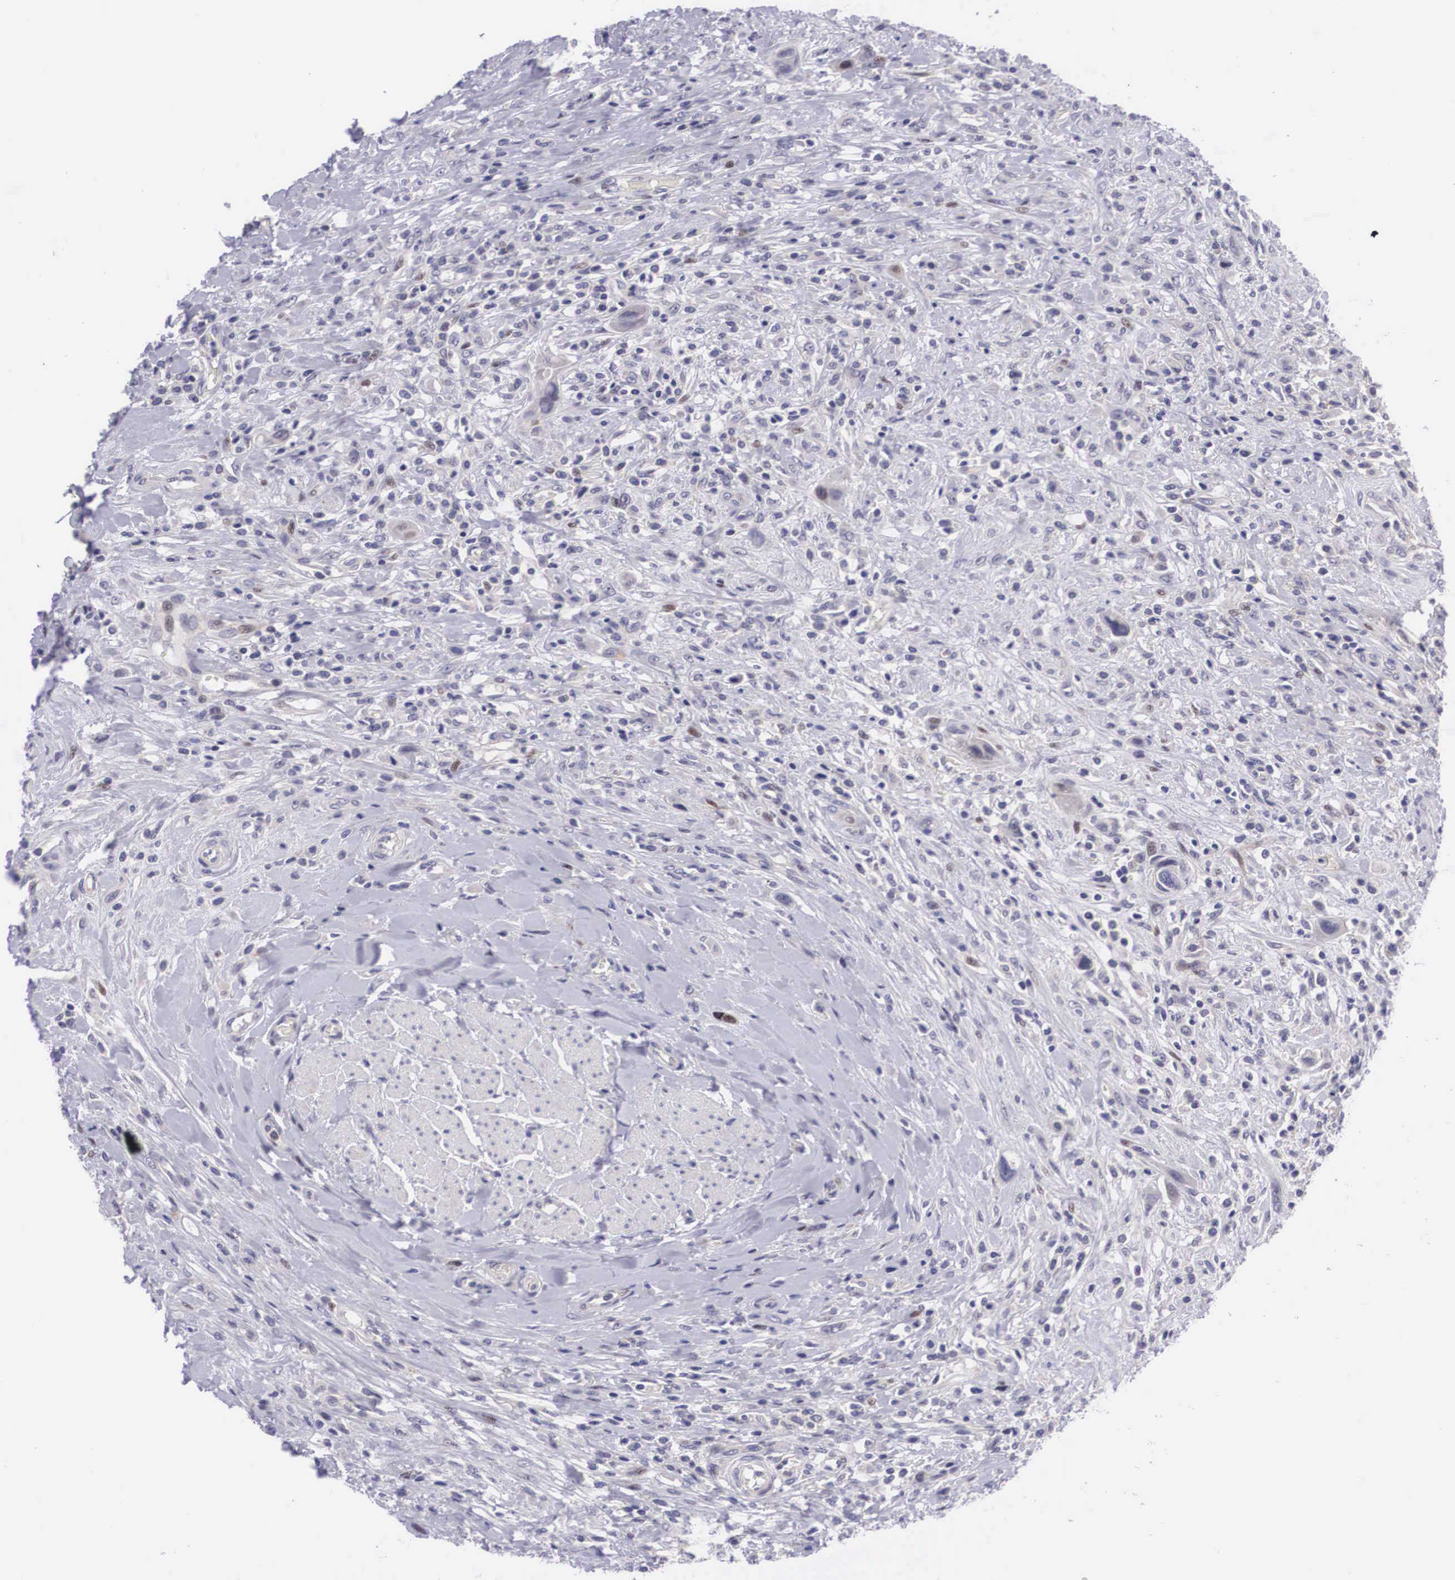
{"staining": {"intensity": "moderate", "quantity": "25%-75%", "location": "cytoplasmic/membranous,nuclear"}, "tissue": "urothelial cancer", "cell_type": "Tumor cells", "image_type": "cancer", "snomed": [{"axis": "morphology", "description": "Urothelial carcinoma, High grade"}, {"axis": "topography", "description": "Urinary bladder"}], "caption": "DAB immunohistochemical staining of human urothelial cancer demonstrates moderate cytoplasmic/membranous and nuclear protein expression in approximately 25%-75% of tumor cells.", "gene": "EMID1", "patient": {"sex": "male", "age": 50}}